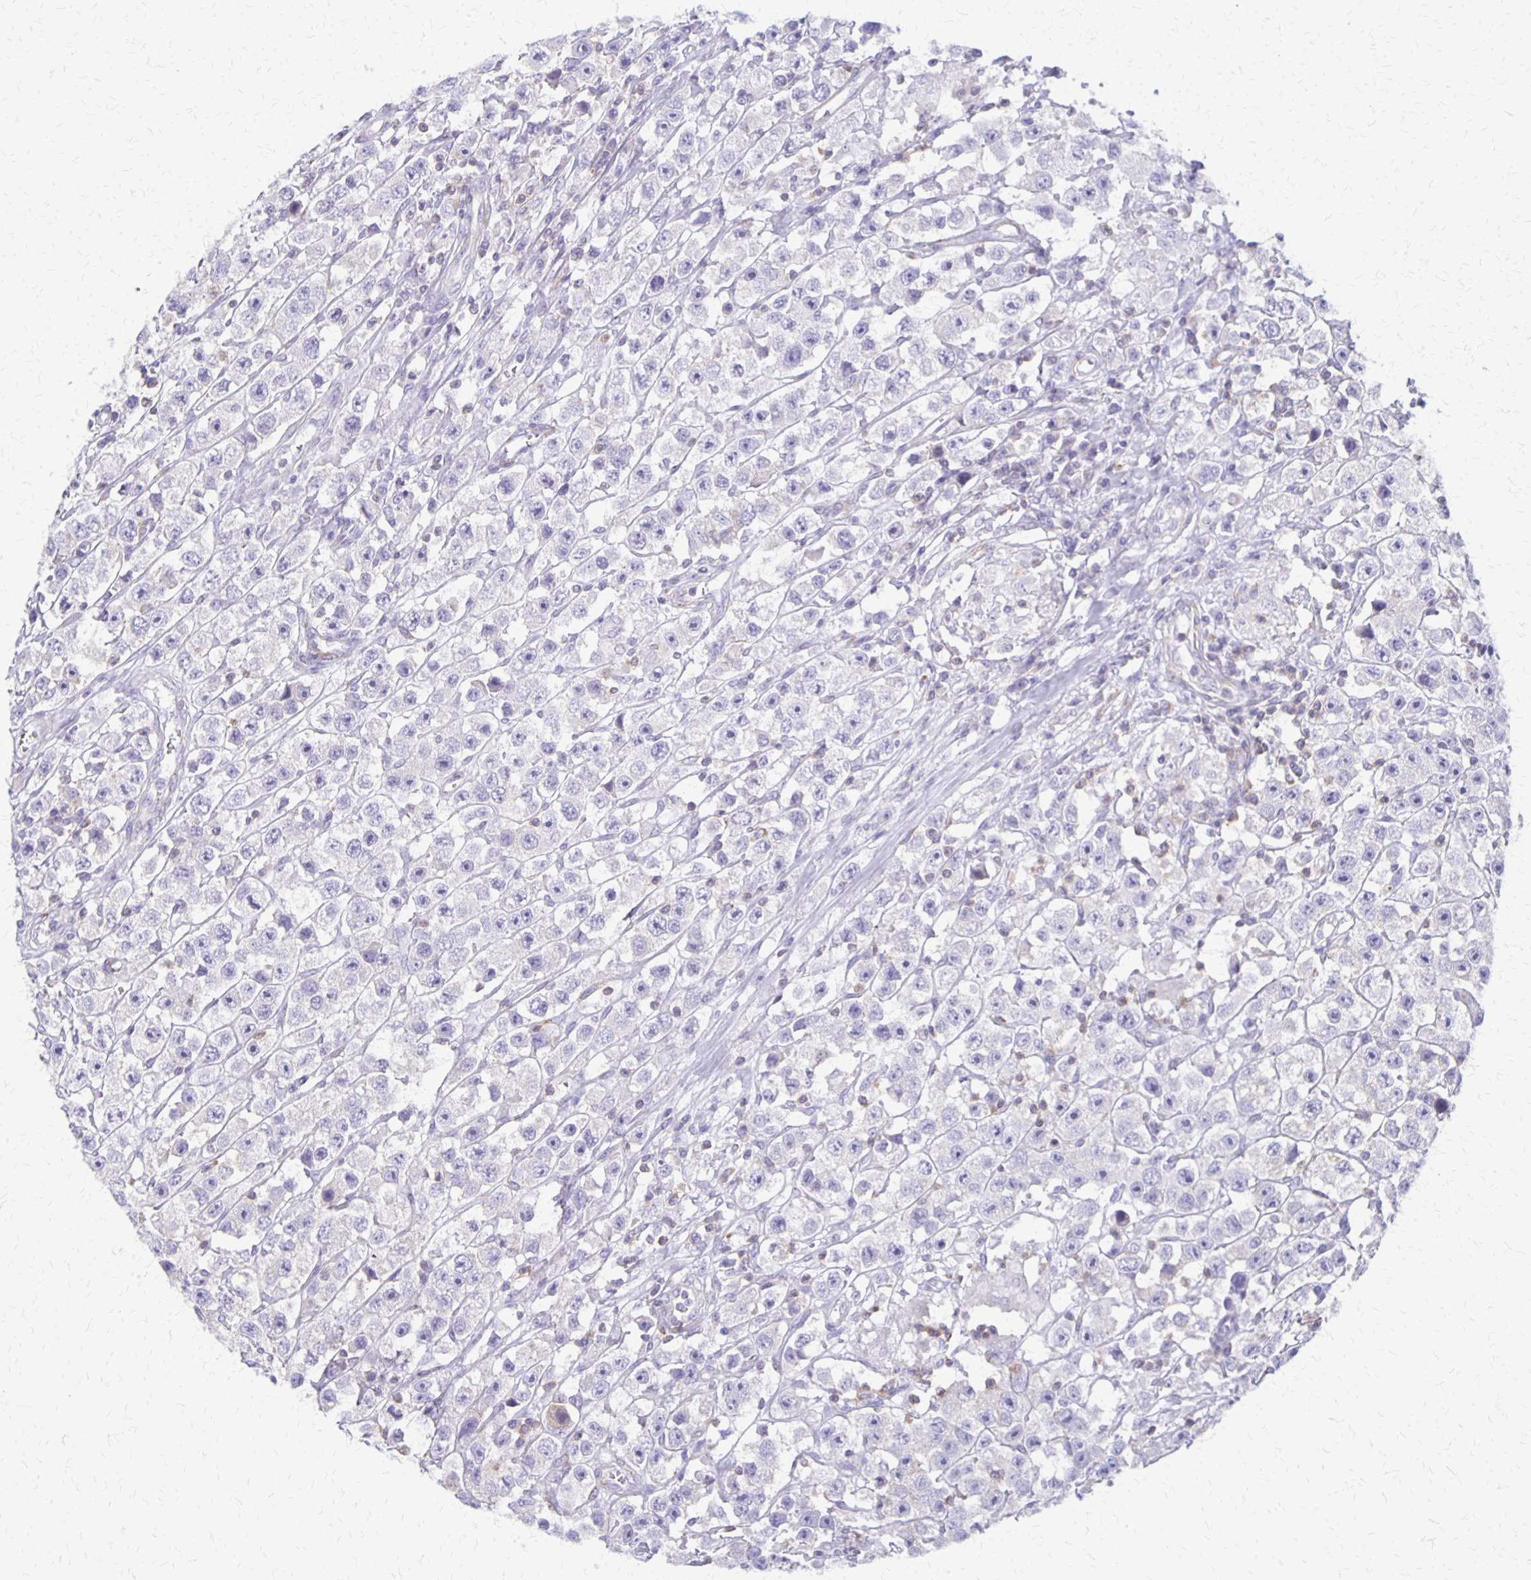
{"staining": {"intensity": "negative", "quantity": "none", "location": "none"}, "tissue": "testis cancer", "cell_type": "Tumor cells", "image_type": "cancer", "snomed": [{"axis": "morphology", "description": "Seminoma, NOS"}, {"axis": "topography", "description": "Testis"}], "caption": "The micrograph exhibits no significant expression in tumor cells of testis cancer.", "gene": "SEPTIN5", "patient": {"sex": "male", "age": 45}}